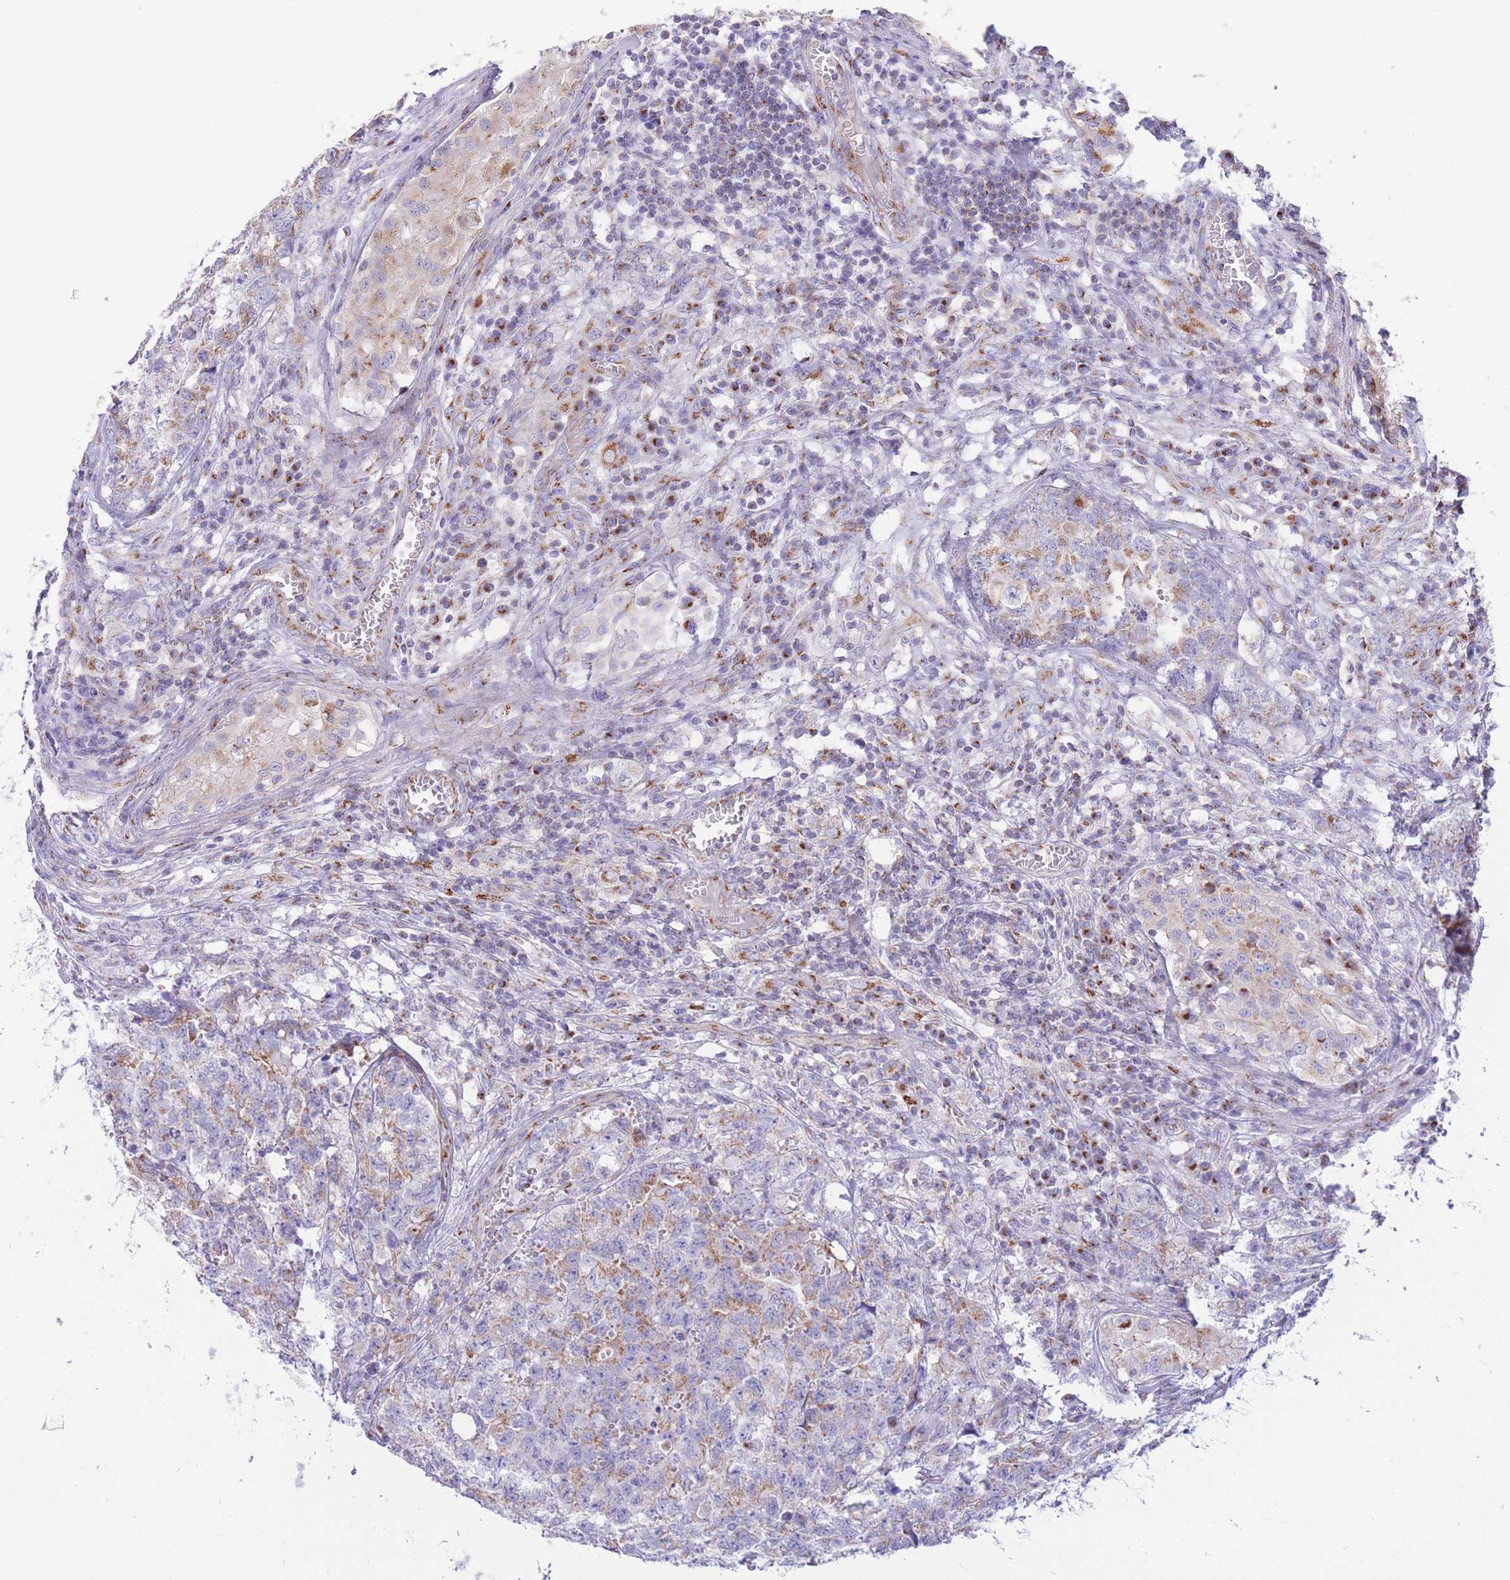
{"staining": {"intensity": "weak", "quantity": "<25%", "location": "cytoplasmic/membranous"}, "tissue": "testis cancer", "cell_type": "Tumor cells", "image_type": "cancer", "snomed": [{"axis": "morphology", "description": "Carcinoma, Embryonal, NOS"}, {"axis": "topography", "description": "Testis"}], "caption": "There is no significant positivity in tumor cells of embryonal carcinoma (testis).", "gene": "MPND", "patient": {"sex": "male", "age": 31}}